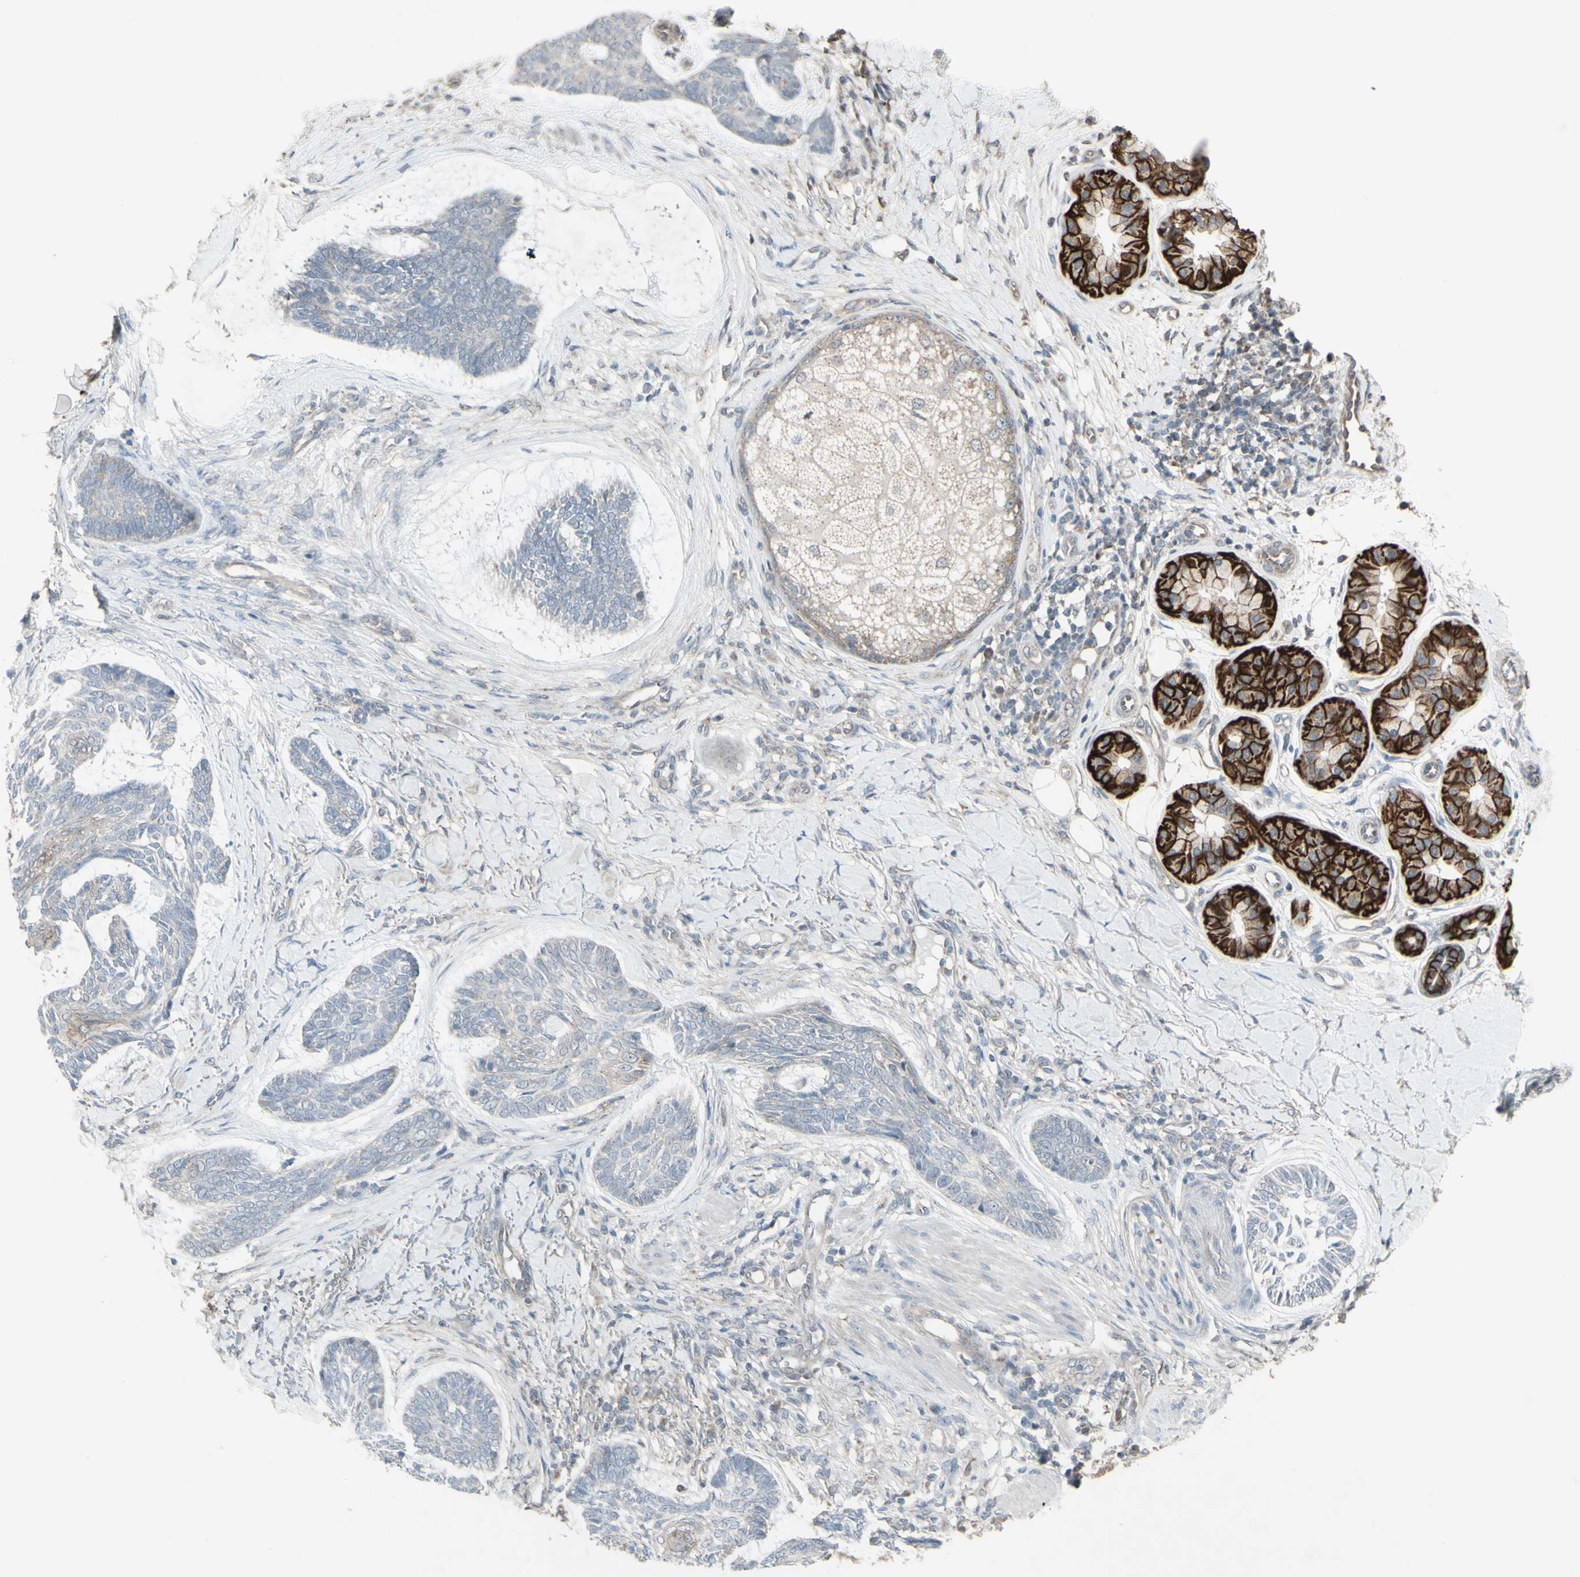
{"staining": {"intensity": "negative", "quantity": "none", "location": "none"}, "tissue": "skin cancer", "cell_type": "Tumor cells", "image_type": "cancer", "snomed": [{"axis": "morphology", "description": "Basal cell carcinoma"}, {"axis": "topography", "description": "Skin"}], "caption": "Image shows no significant protein staining in tumor cells of skin cancer (basal cell carcinoma).", "gene": "FXYD3", "patient": {"sex": "male", "age": 43}}